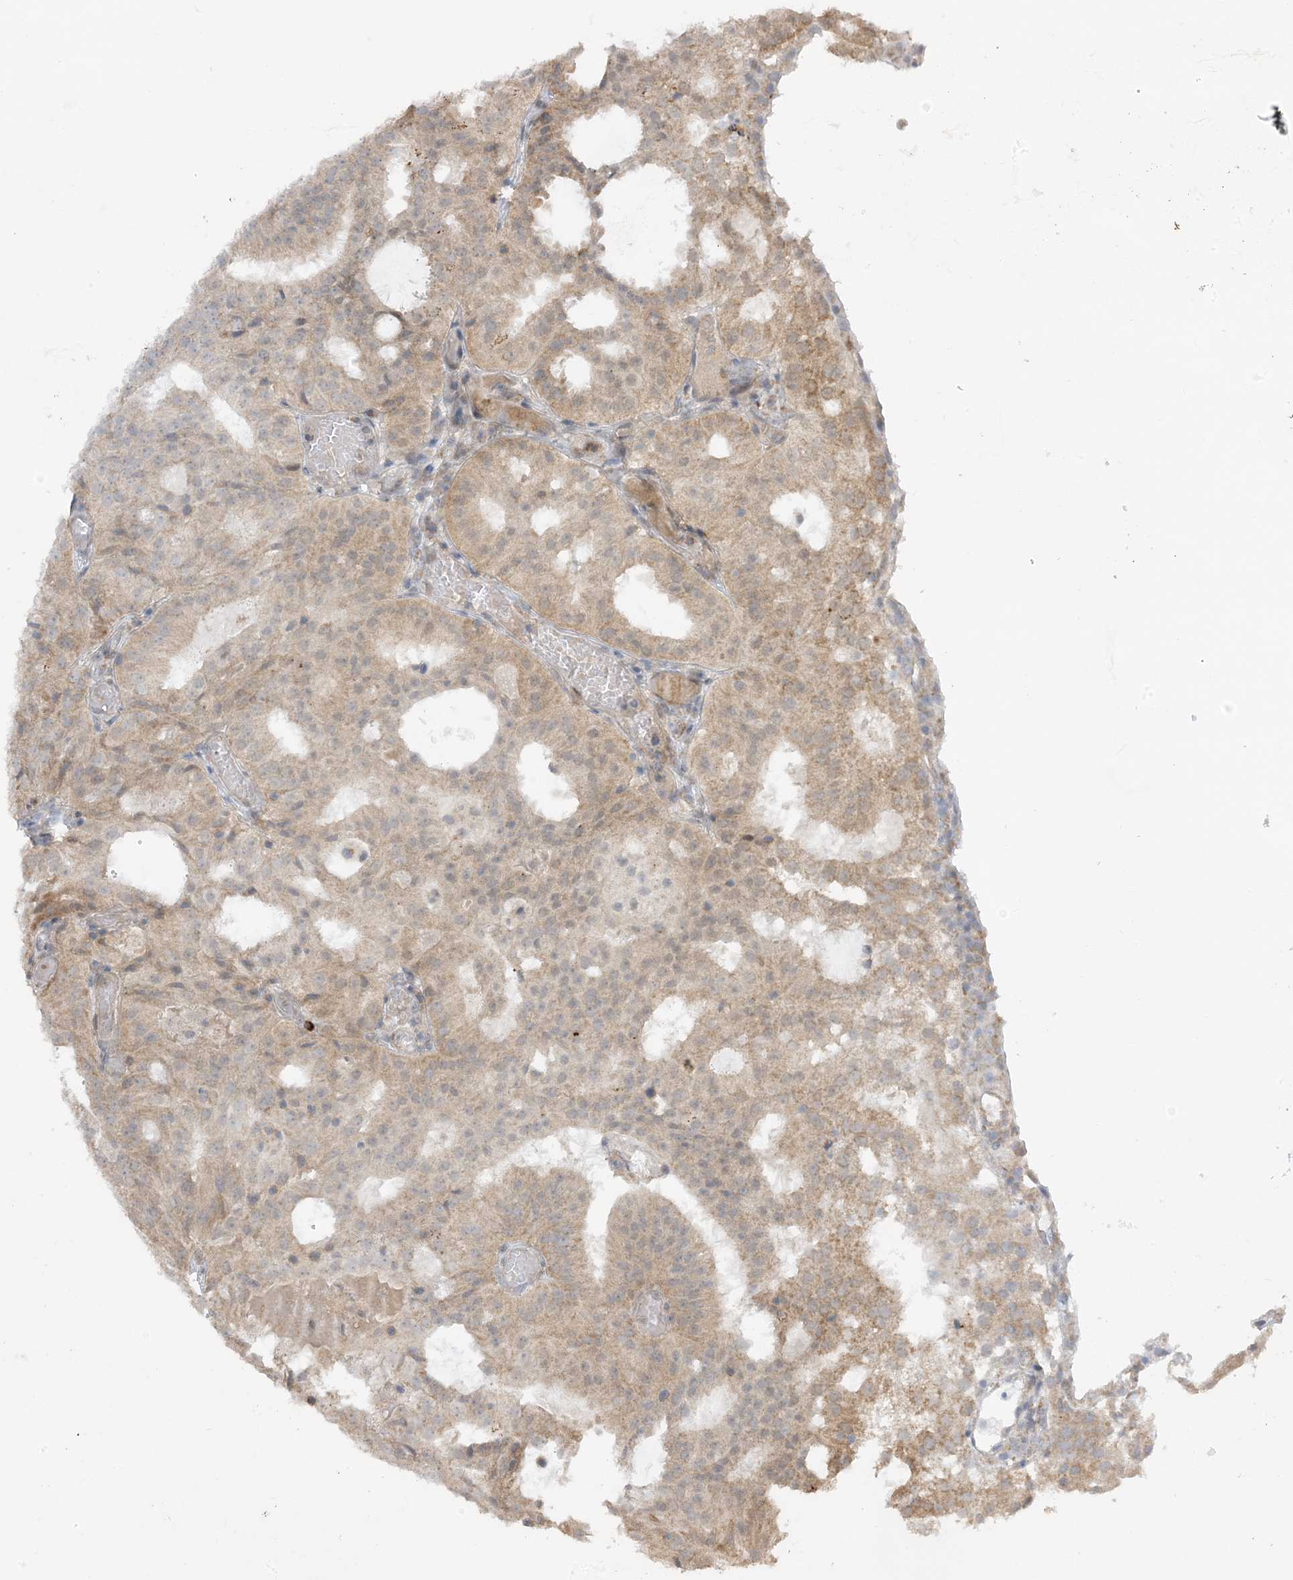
{"staining": {"intensity": "moderate", "quantity": "<25%", "location": "cytoplasmic/membranous"}, "tissue": "prostate cancer", "cell_type": "Tumor cells", "image_type": "cancer", "snomed": [{"axis": "morphology", "description": "Adenocarcinoma, Medium grade"}, {"axis": "topography", "description": "Prostate"}], "caption": "The histopathology image displays staining of prostate cancer, revealing moderate cytoplasmic/membranous protein staining (brown color) within tumor cells.", "gene": "PHLDB2", "patient": {"sex": "male", "age": 88}}